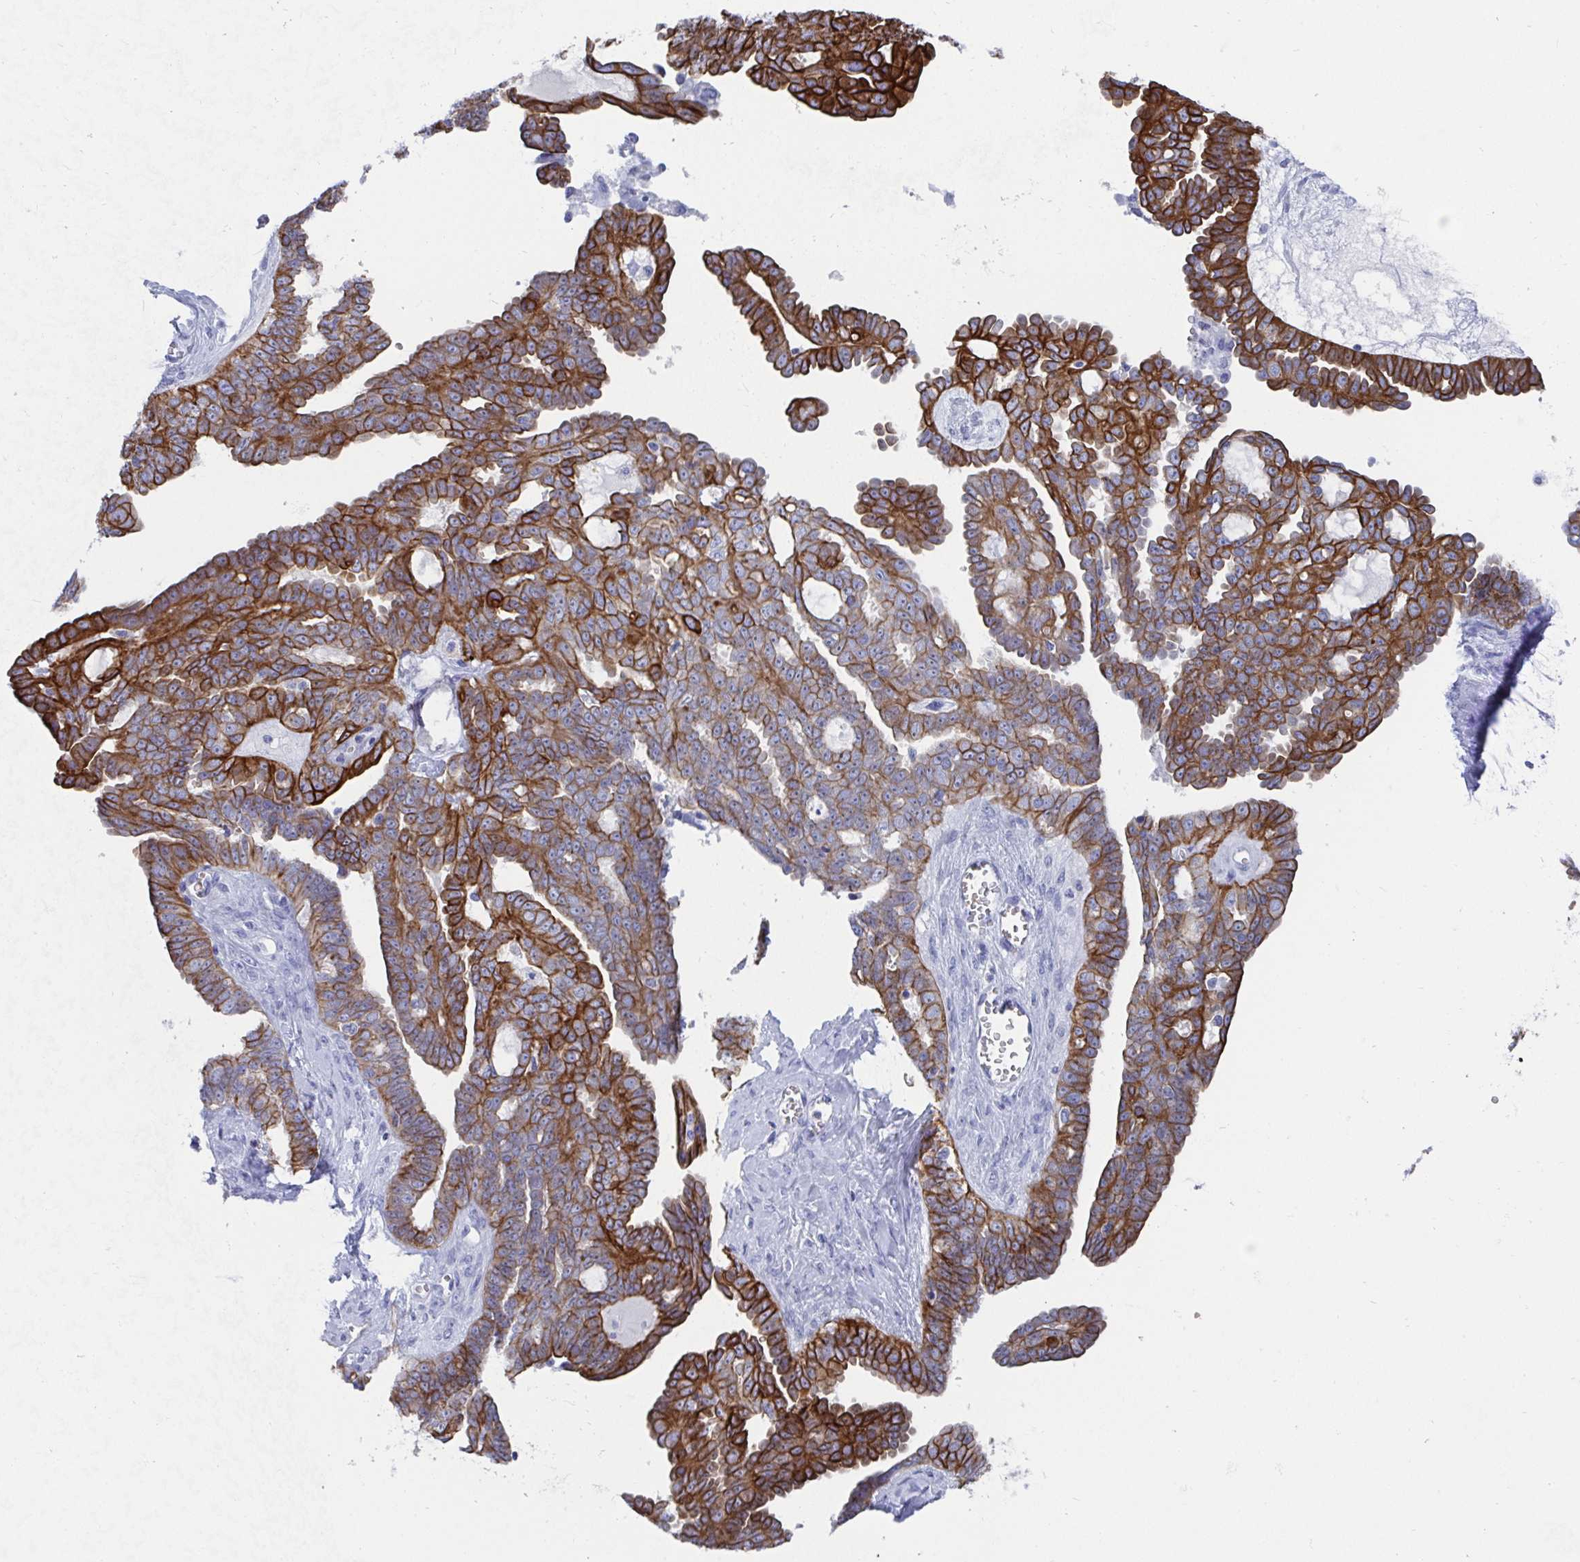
{"staining": {"intensity": "strong", "quantity": ">75%", "location": "cytoplasmic/membranous"}, "tissue": "ovarian cancer", "cell_type": "Tumor cells", "image_type": "cancer", "snomed": [{"axis": "morphology", "description": "Cystadenocarcinoma, serous, NOS"}, {"axis": "topography", "description": "Ovary"}], "caption": "Tumor cells demonstrate high levels of strong cytoplasmic/membranous expression in about >75% of cells in human ovarian cancer.", "gene": "CLDN8", "patient": {"sex": "female", "age": 71}}